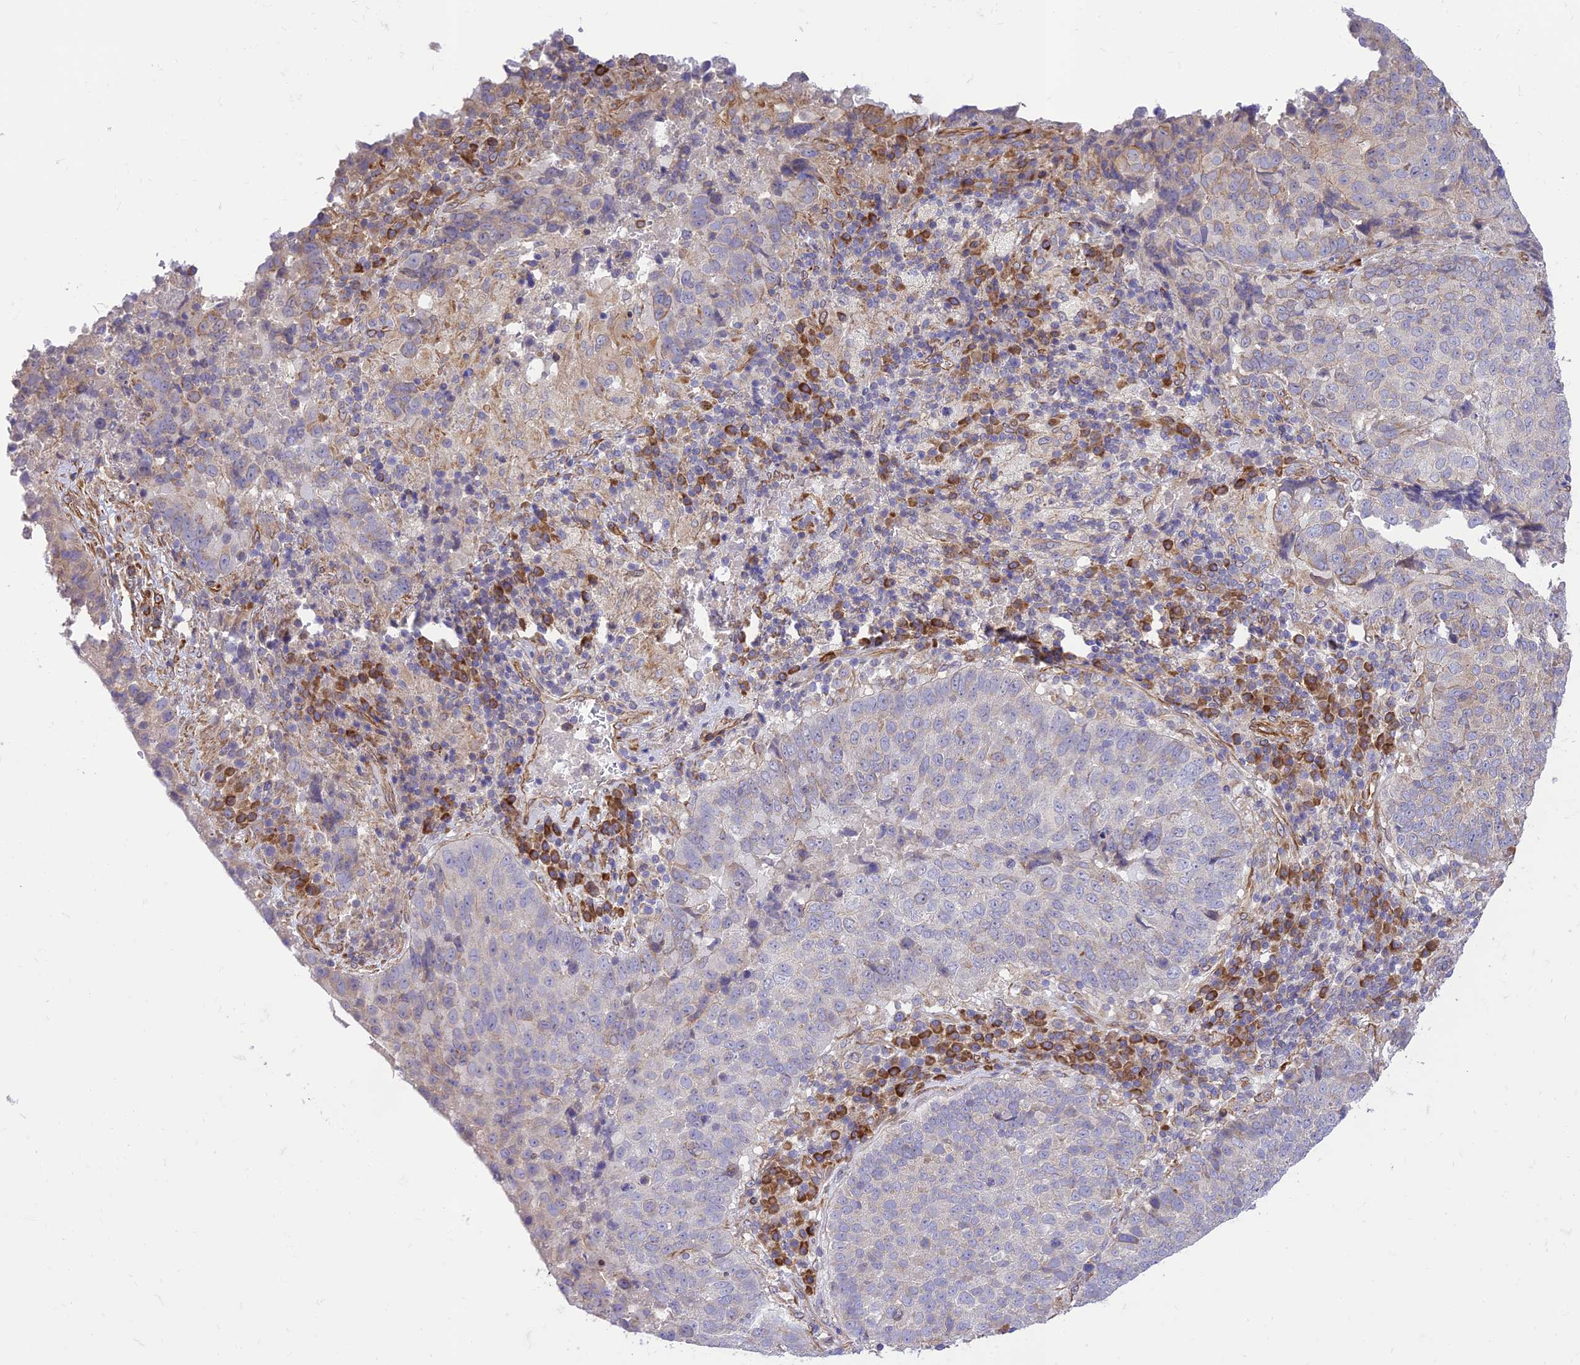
{"staining": {"intensity": "negative", "quantity": "none", "location": "none"}, "tissue": "lung cancer", "cell_type": "Tumor cells", "image_type": "cancer", "snomed": [{"axis": "morphology", "description": "Squamous cell carcinoma, NOS"}, {"axis": "topography", "description": "Lung"}], "caption": "Tumor cells are negative for brown protein staining in squamous cell carcinoma (lung).", "gene": "EXOC3L4", "patient": {"sex": "male", "age": 73}}